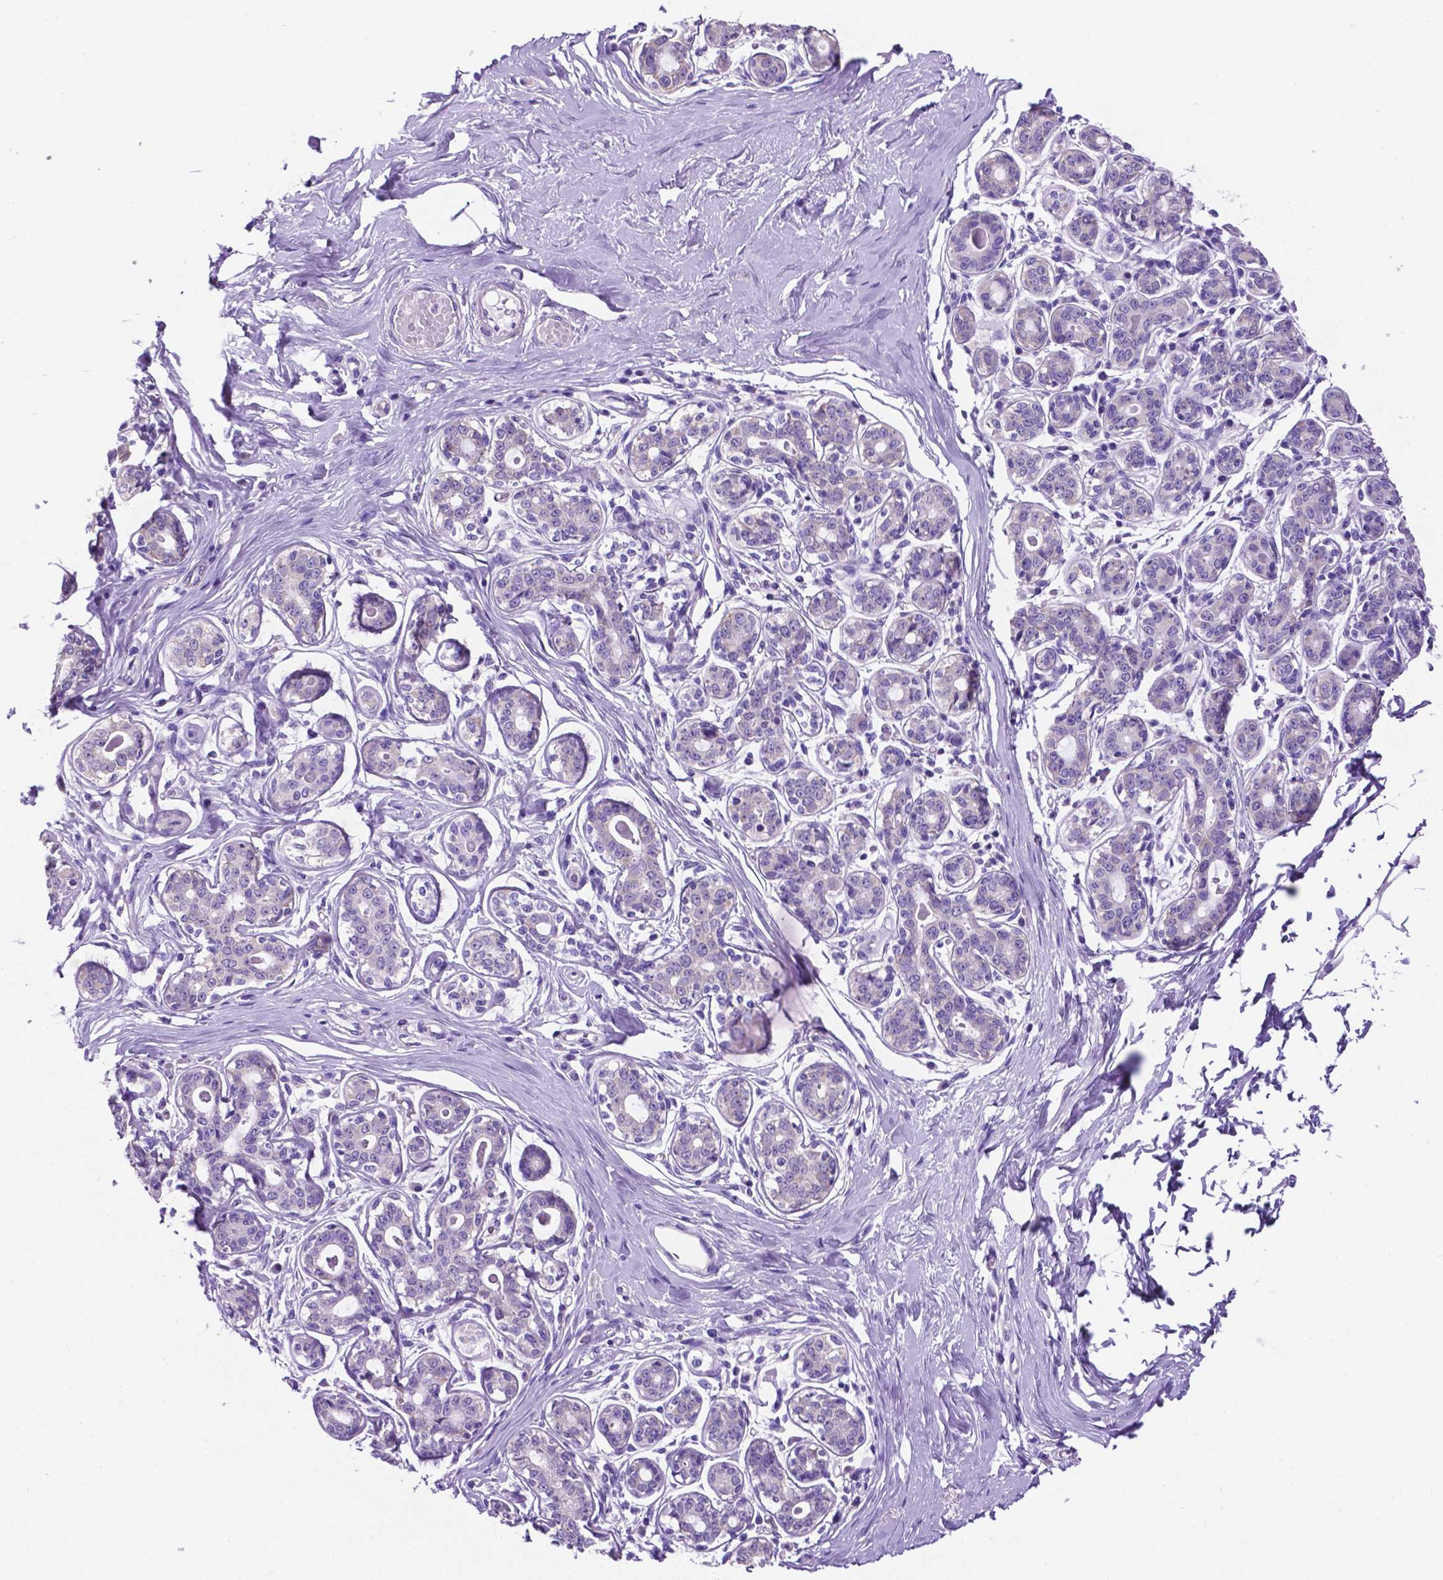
{"staining": {"intensity": "negative", "quantity": "none", "location": "none"}, "tissue": "breast", "cell_type": "Adipocytes", "image_type": "normal", "snomed": [{"axis": "morphology", "description": "Normal tissue, NOS"}, {"axis": "topography", "description": "Skin"}, {"axis": "topography", "description": "Breast"}], "caption": "A micrograph of human breast is negative for staining in adipocytes.", "gene": "SPDYA", "patient": {"sex": "female", "age": 43}}